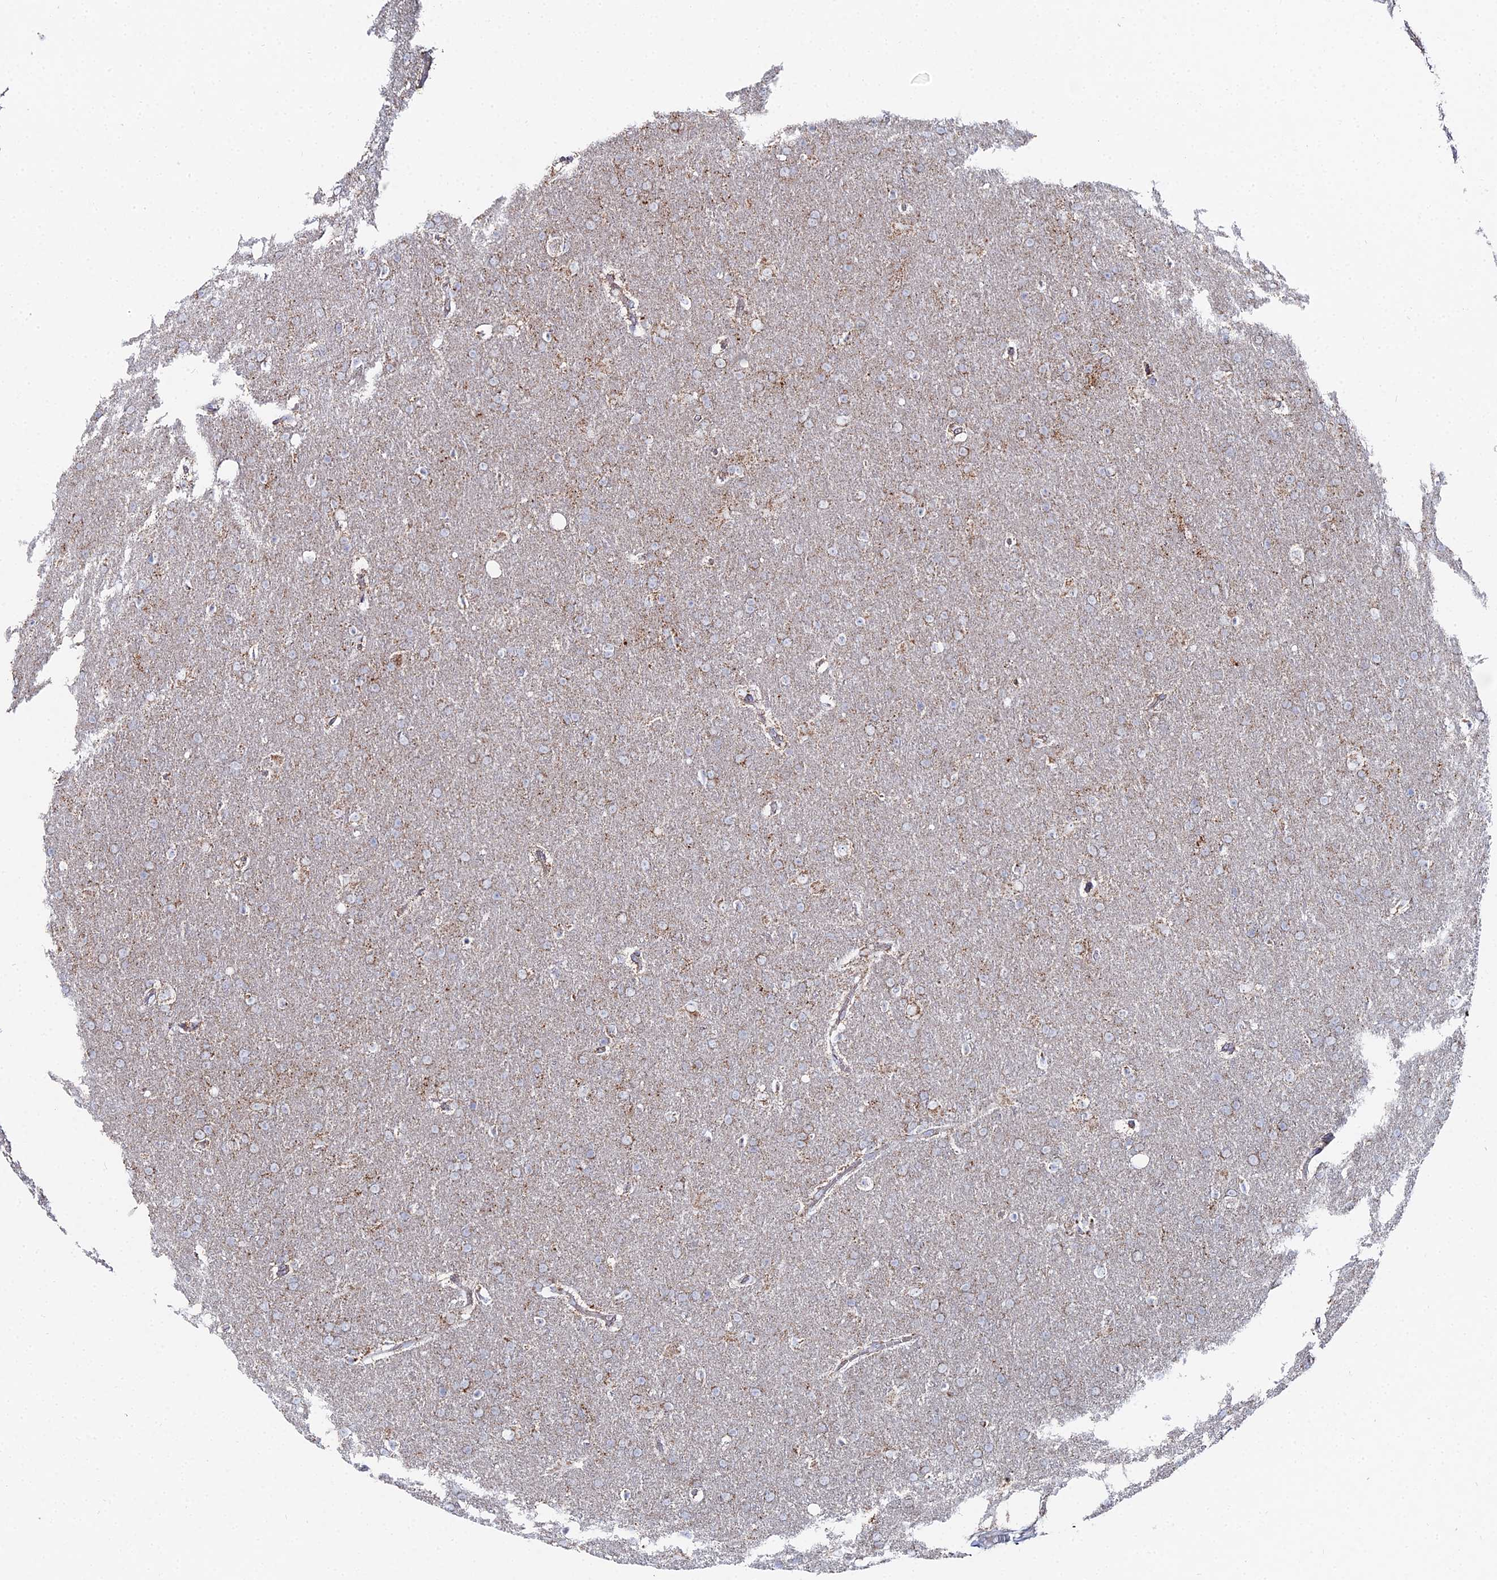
{"staining": {"intensity": "weak", "quantity": "25%-75%", "location": "cytoplasmic/membranous"}, "tissue": "glioma", "cell_type": "Tumor cells", "image_type": "cancer", "snomed": [{"axis": "morphology", "description": "Glioma, malignant, Low grade"}, {"axis": "topography", "description": "Brain"}], "caption": "Tumor cells reveal low levels of weak cytoplasmic/membranous expression in approximately 25%-75% of cells in human malignant glioma (low-grade). The staining is performed using DAB brown chromogen to label protein expression. The nuclei are counter-stained blue using hematoxylin.", "gene": "MPC1", "patient": {"sex": "female", "age": 32}}